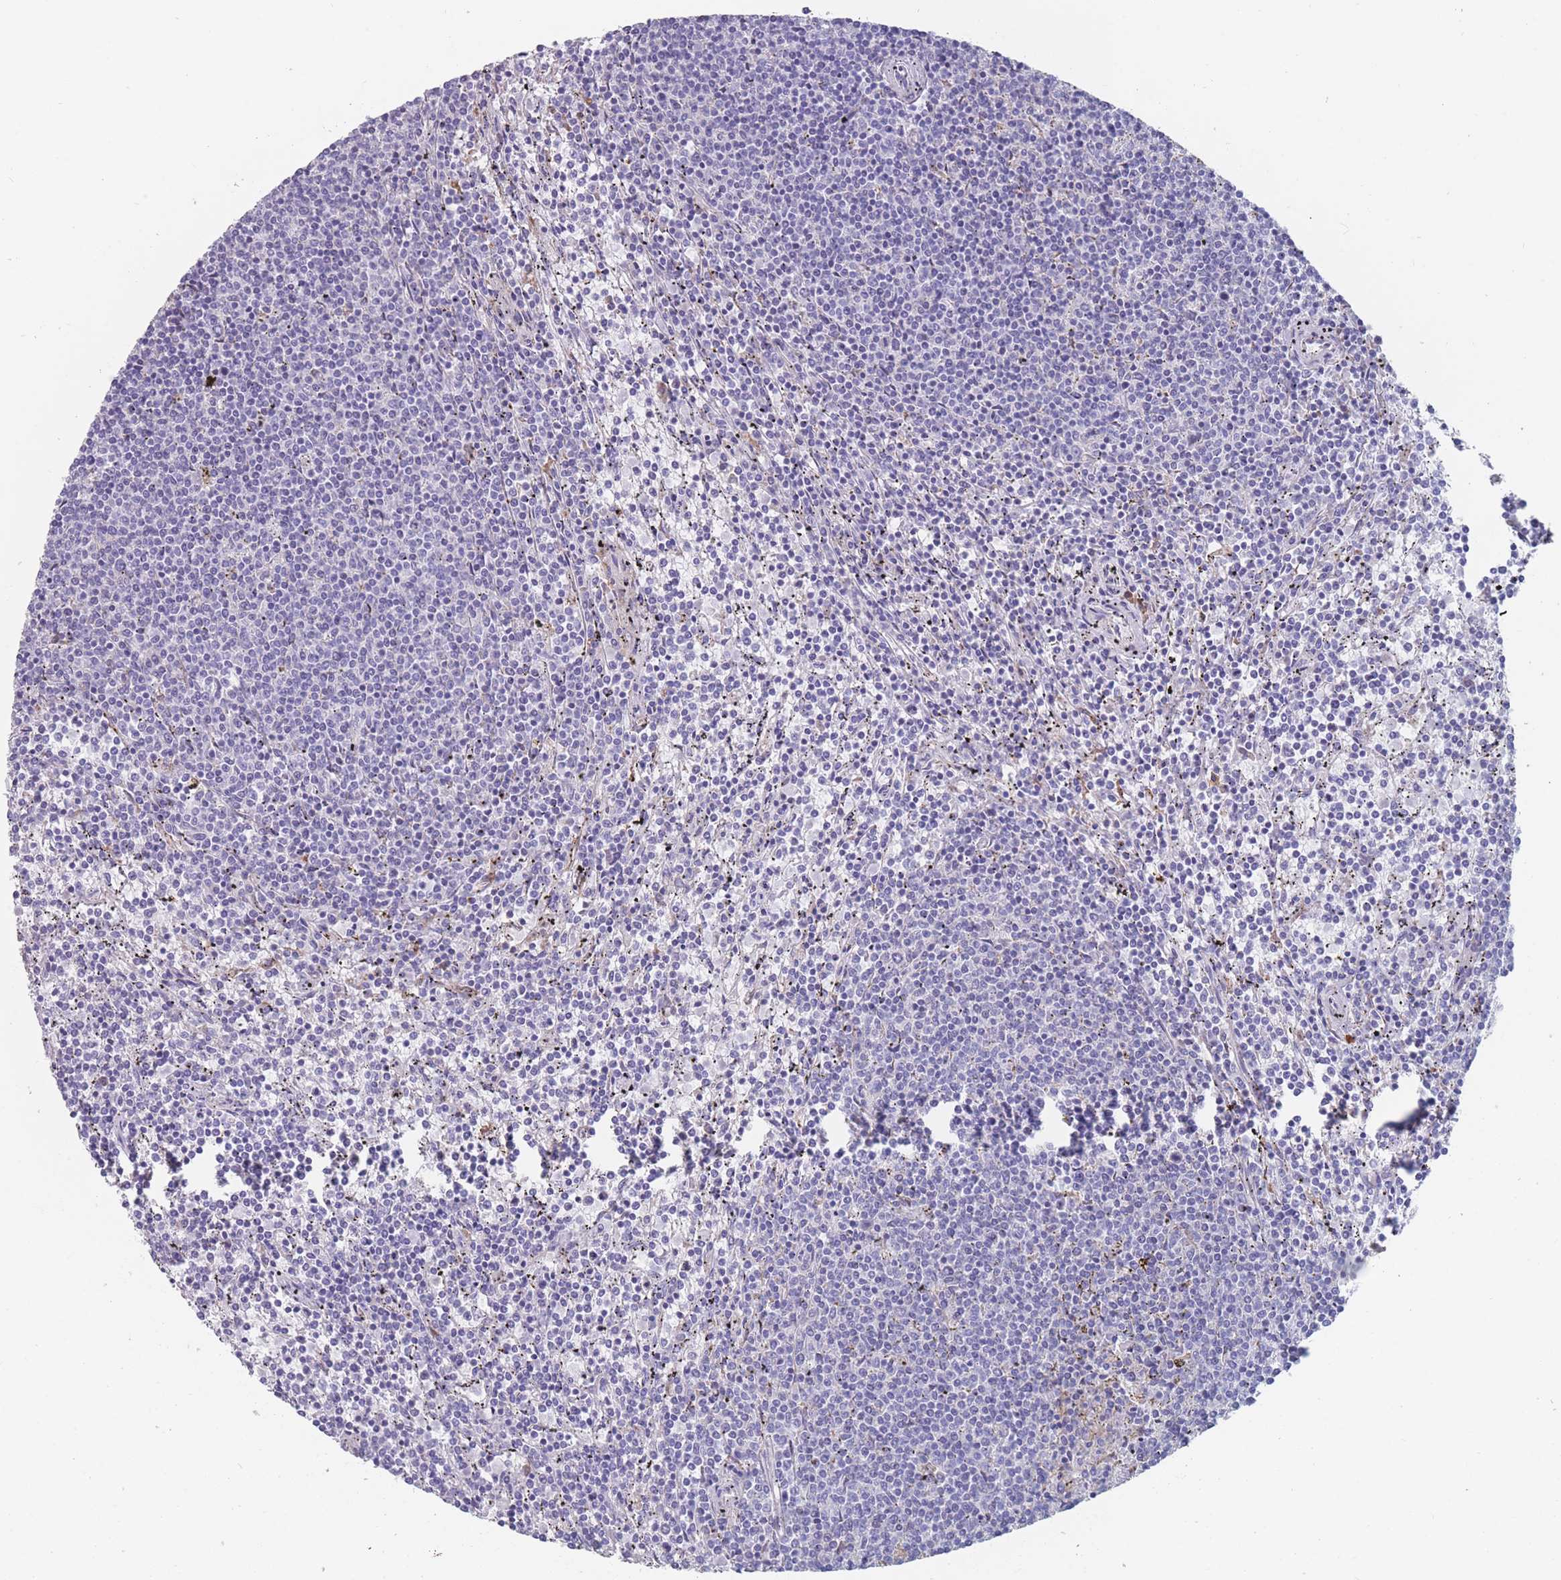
{"staining": {"intensity": "negative", "quantity": "none", "location": "none"}, "tissue": "lymphoma", "cell_type": "Tumor cells", "image_type": "cancer", "snomed": [{"axis": "morphology", "description": "Malignant lymphoma, non-Hodgkin's type, Low grade"}, {"axis": "topography", "description": "Spleen"}], "caption": "Tumor cells are negative for protein expression in human malignant lymphoma, non-Hodgkin's type (low-grade). (Stains: DAB immunohistochemistry with hematoxylin counter stain, Microscopy: brightfield microscopy at high magnification).", "gene": "ST8SIA5", "patient": {"sex": "female", "age": 50}}